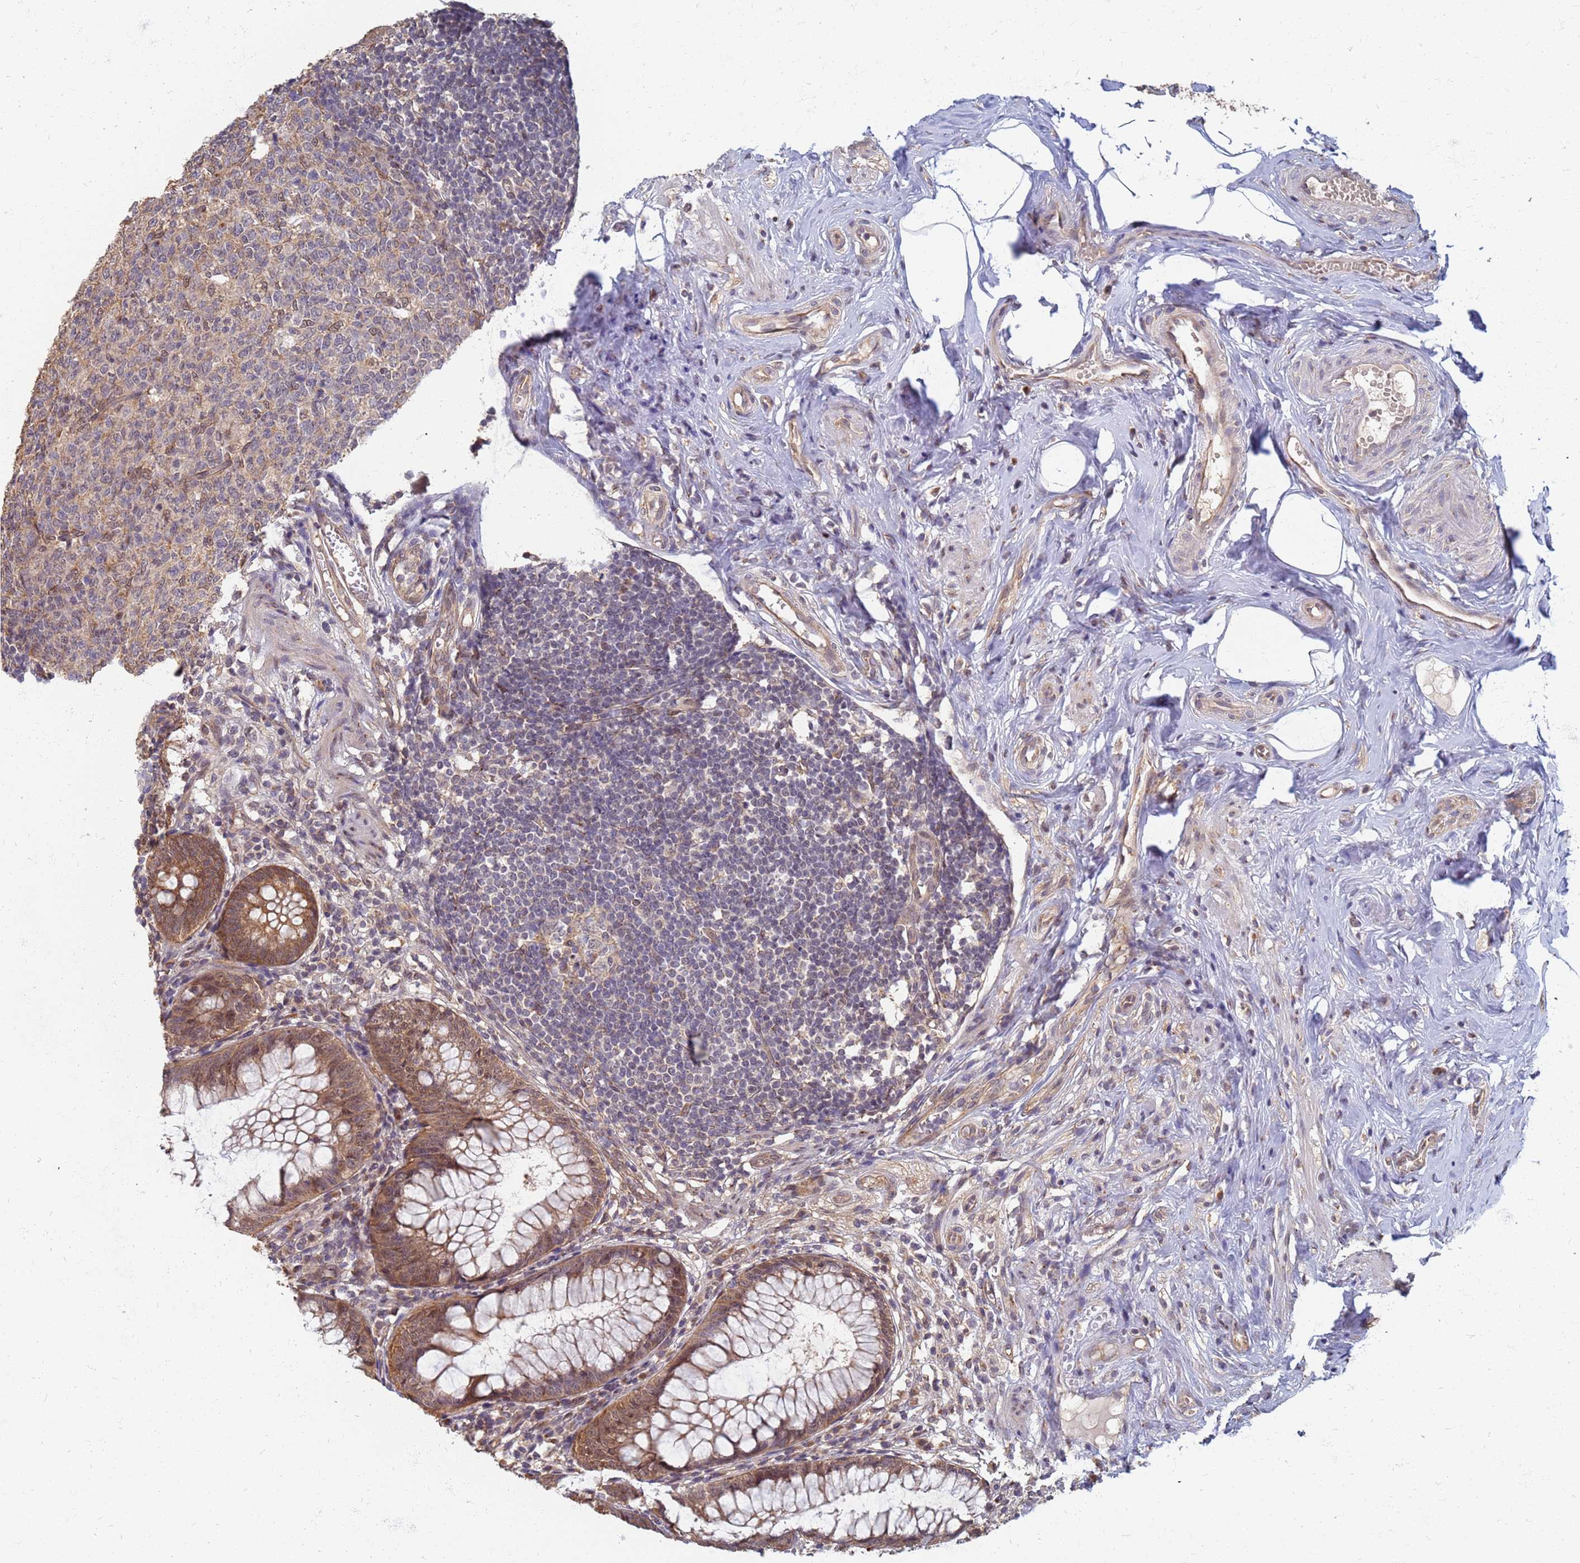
{"staining": {"intensity": "moderate", "quantity": ">75%", "location": "cytoplasmic/membranous"}, "tissue": "appendix", "cell_type": "Glandular cells", "image_type": "normal", "snomed": [{"axis": "morphology", "description": "Normal tissue, NOS"}, {"axis": "topography", "description": "Appendix"}], "caption": "Protein analysis of benign appendix reveals moderate cytoplasmic/membranous staining in about >75% of glandular cells. (DAB (3,3'-diaminobenzidine) = brown stain, brightfield microscopy at high magnification).", "gene": "ITGB4", "patient": {"sex": "male", "age": 56}}